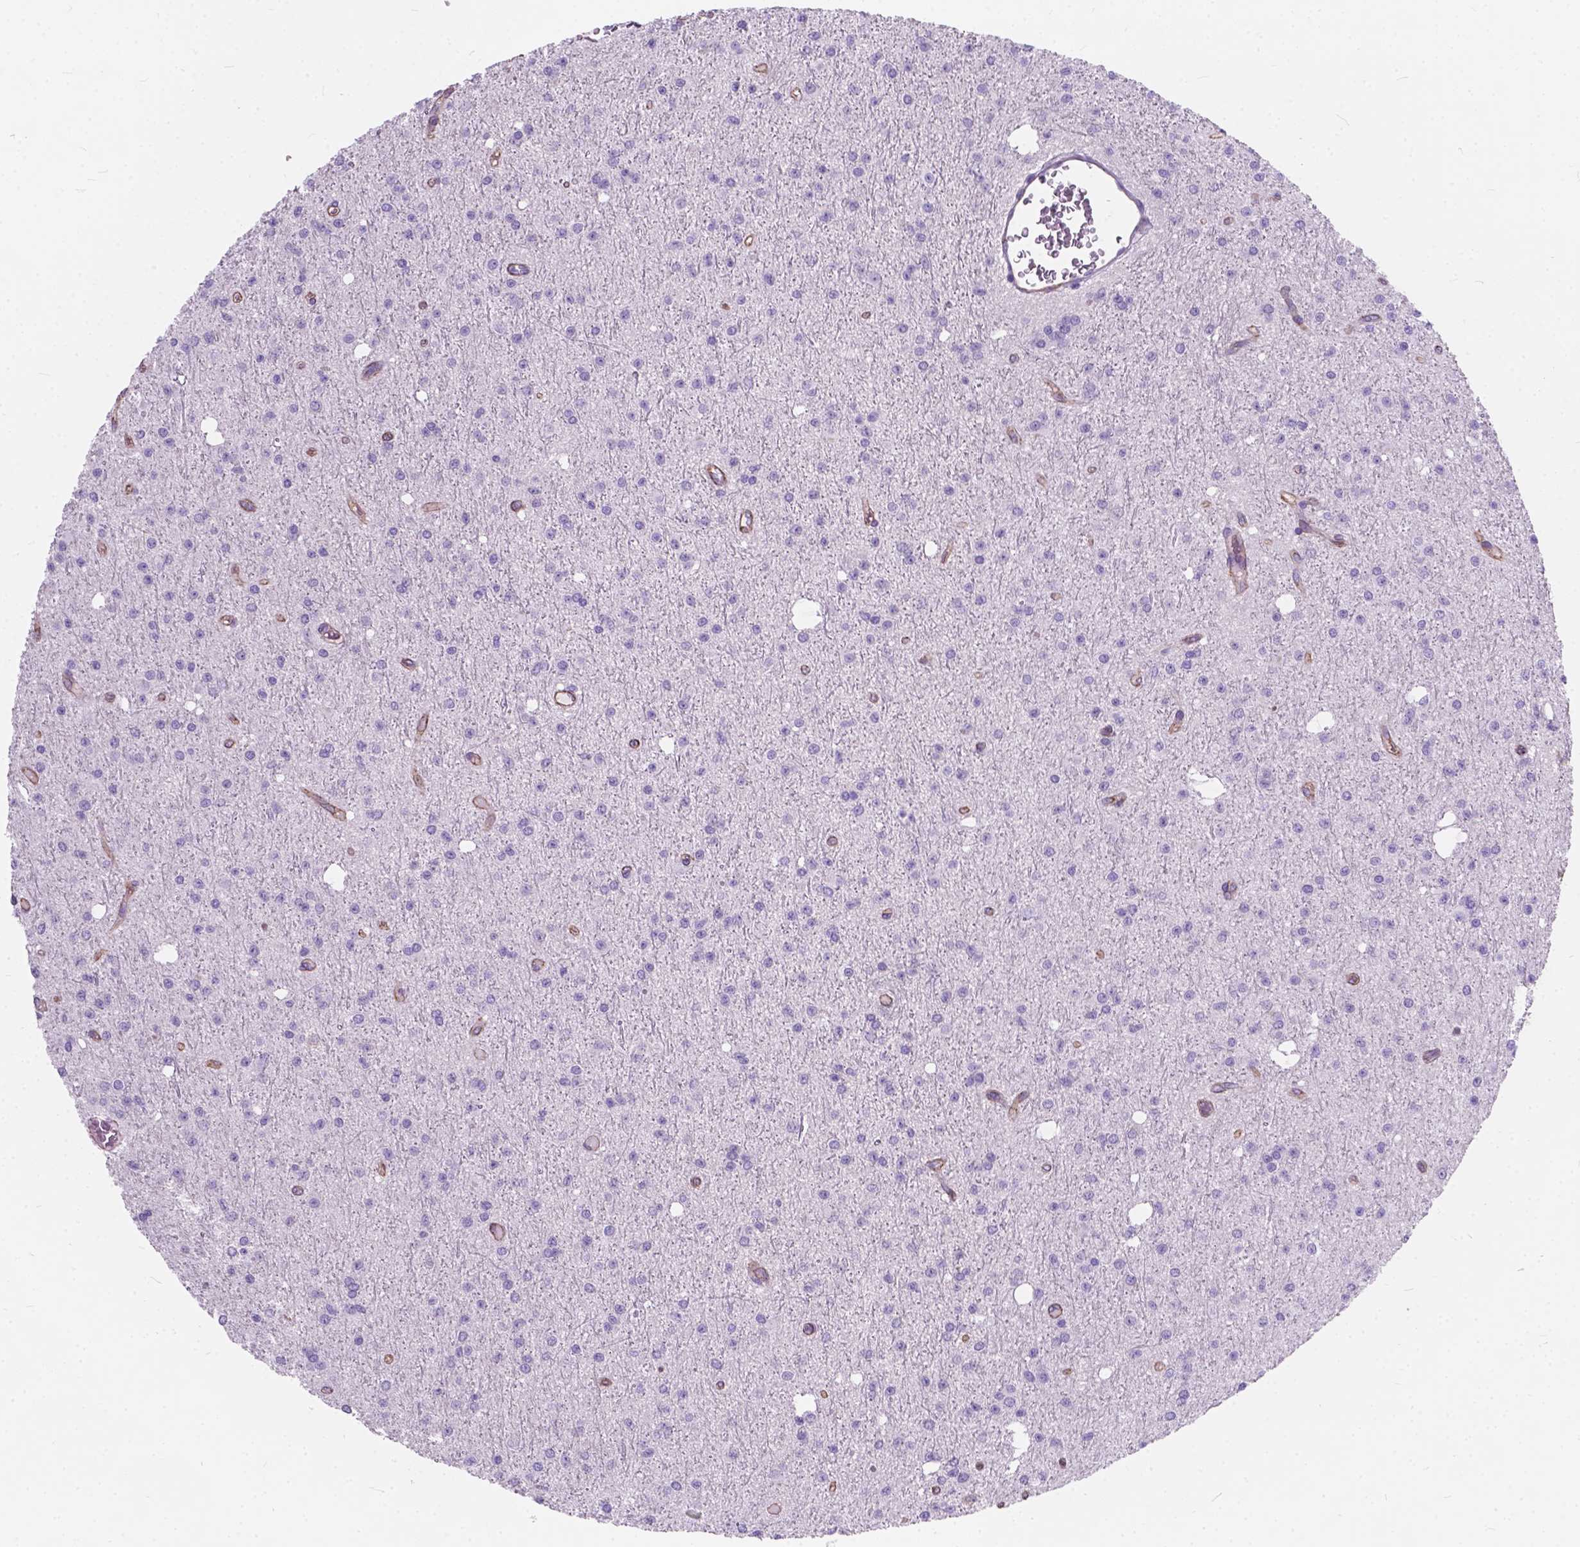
{"staining": {"intensity": "negative", "quantity": "none", "location": "none"}, "tissue": "glioma", "cell_type": "Tumor cells", "image_type": "cancer", "snomed": [{"axis": "morphology", "description": "Glioma, malignant, Low grade"}, {"axis": "topography", "description": "Brain"}], "caption": "This photomicrograph is of low-grade glioma (malignant) stained with immunohistochemistry (IHC) to label a protein in brown with the nuclei are counter-stained blue. There is no staining in tumor cells.", "gene": "KIAA0040", "patient": {"sex": "male", "age": 27}}